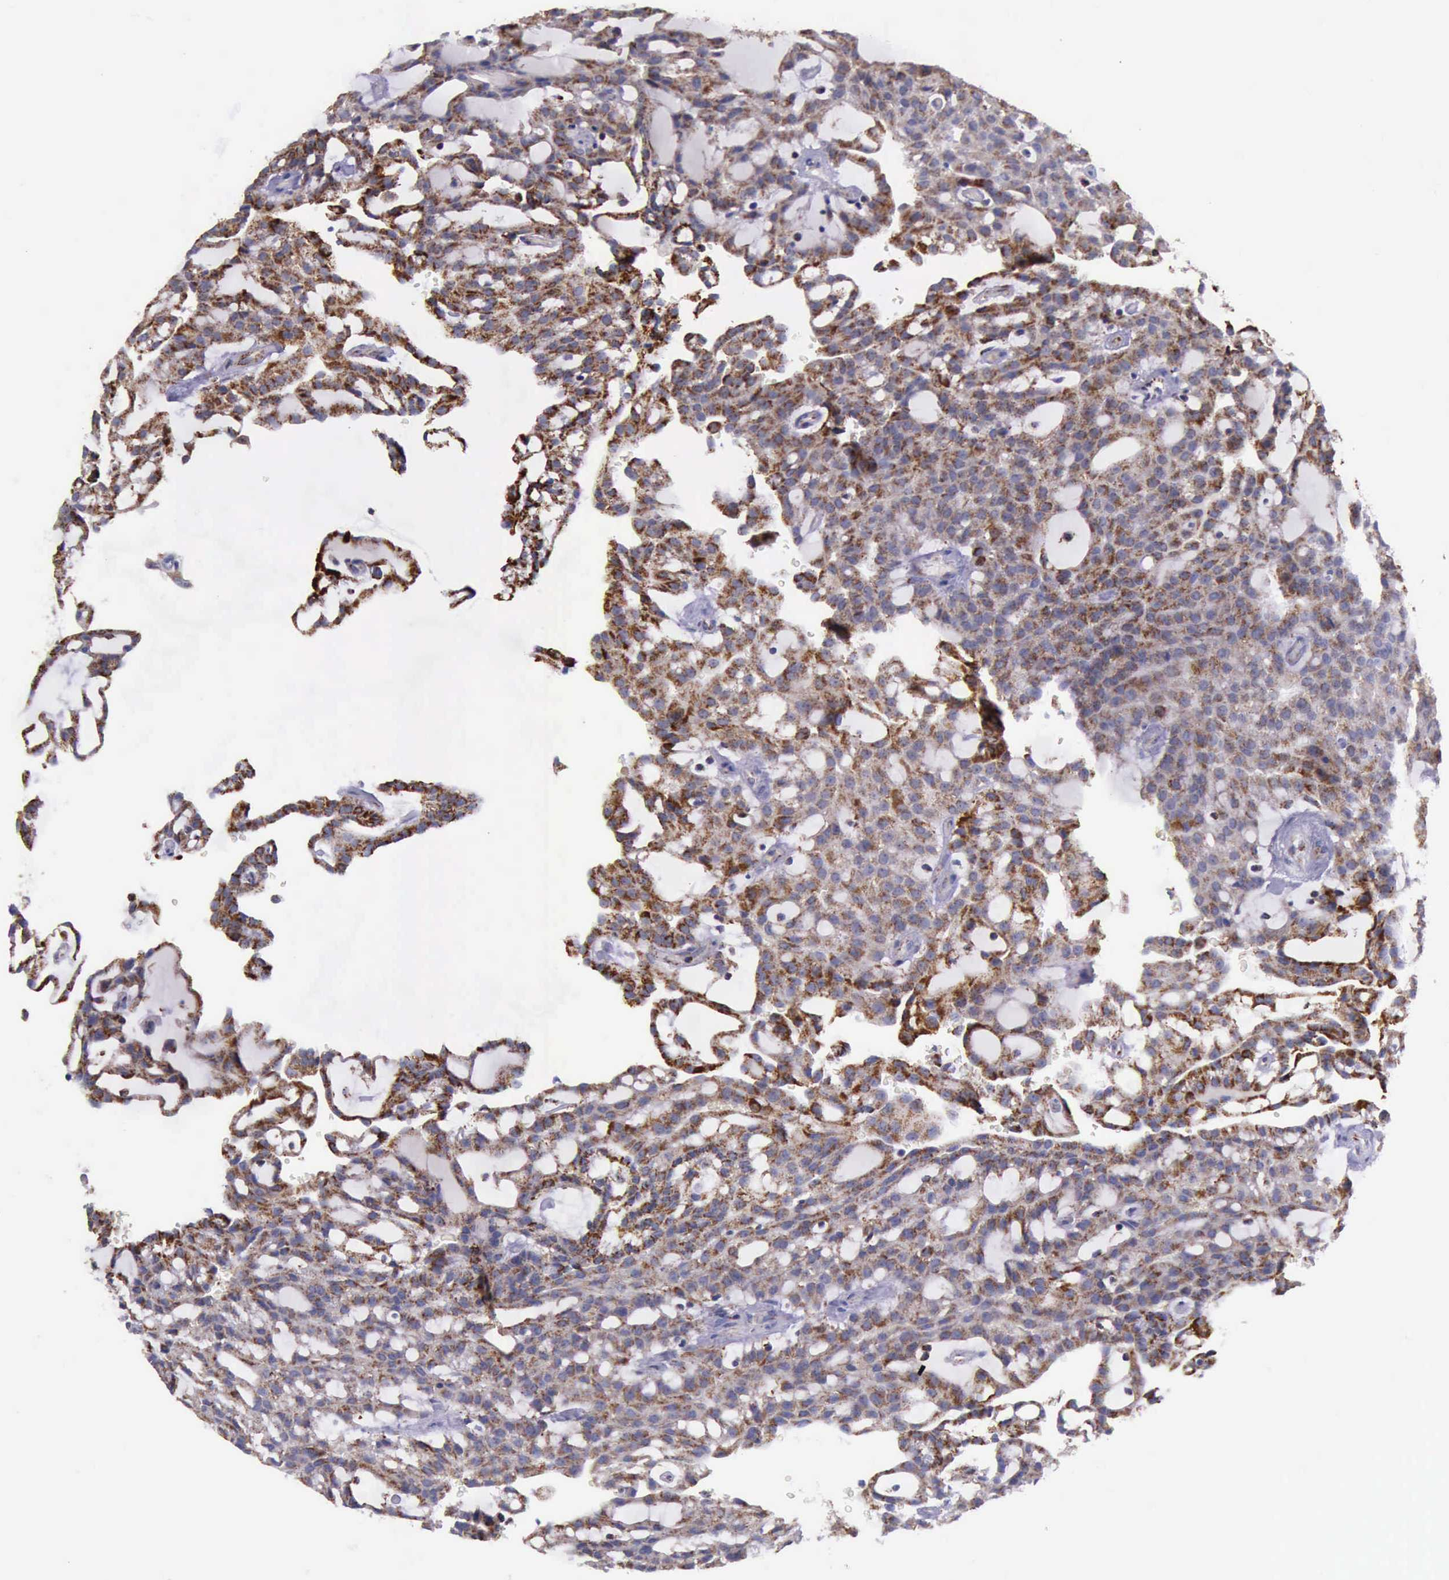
{"staining": {"intensity": "moderate", "quantity": "25%-75%", "location": "cytoplasmic/membranous"}, "tissue": "renal cancer", "cell_type": "Tumor cells", "image_type": "cancer", "snomed": [{"axis": "morphology", "description": "Adenocarcinoma, NOS"}, {"axis": "topography", "description": "Kidney"}], "caption": "The immunohistochemical stain shows moderate cytoplasmic/membranous positivity in tumor cells of renal adenocarcinoma tissue. Ihc stains the protein of interest in brown and the nuclei are stained blue.", "gene": "TXN2", "patient": {"sex": "male", "age": 63}}